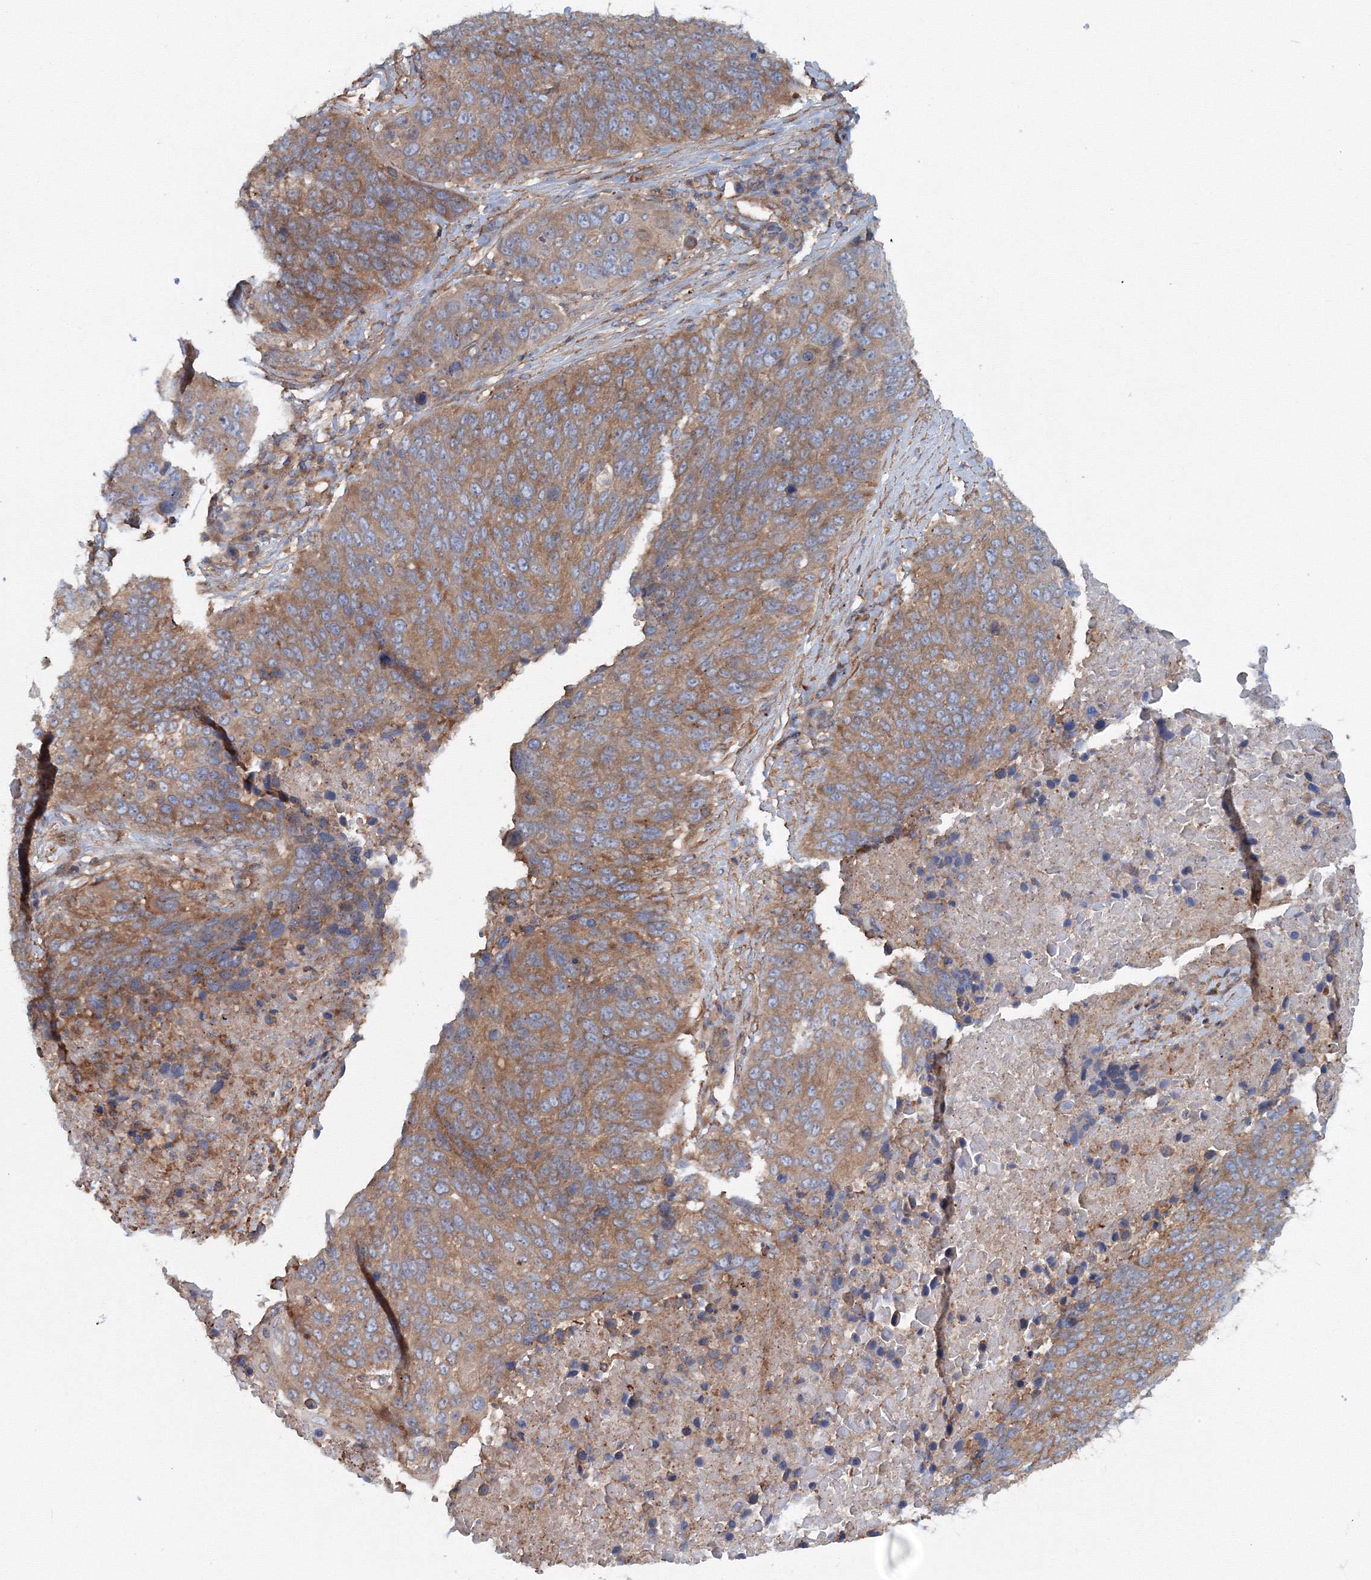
{"staining": {"intensity": "moderate", "quantity": ">75%", "location": "cytoplasmic/membranous"}, "tissue": "lung cancer", "cell_type": "Tumor cells", "image_type": "cancer", "snomed": [{"axis": "morphology", "description": "Squamous cell carcinoma, NOS"}, {"axis": "topography", "description": "Lung"}], "caption": "Immunohistochemistry histopathology image of lung squamous cell carcinoma stained for a protein (brown), which exhibits medium levels of moderate cytoplasmic/membranous staining in approximately >75% of tumor cells.", "gene": "EXOC1", "patient": {"sex": "male", "age": 66}}